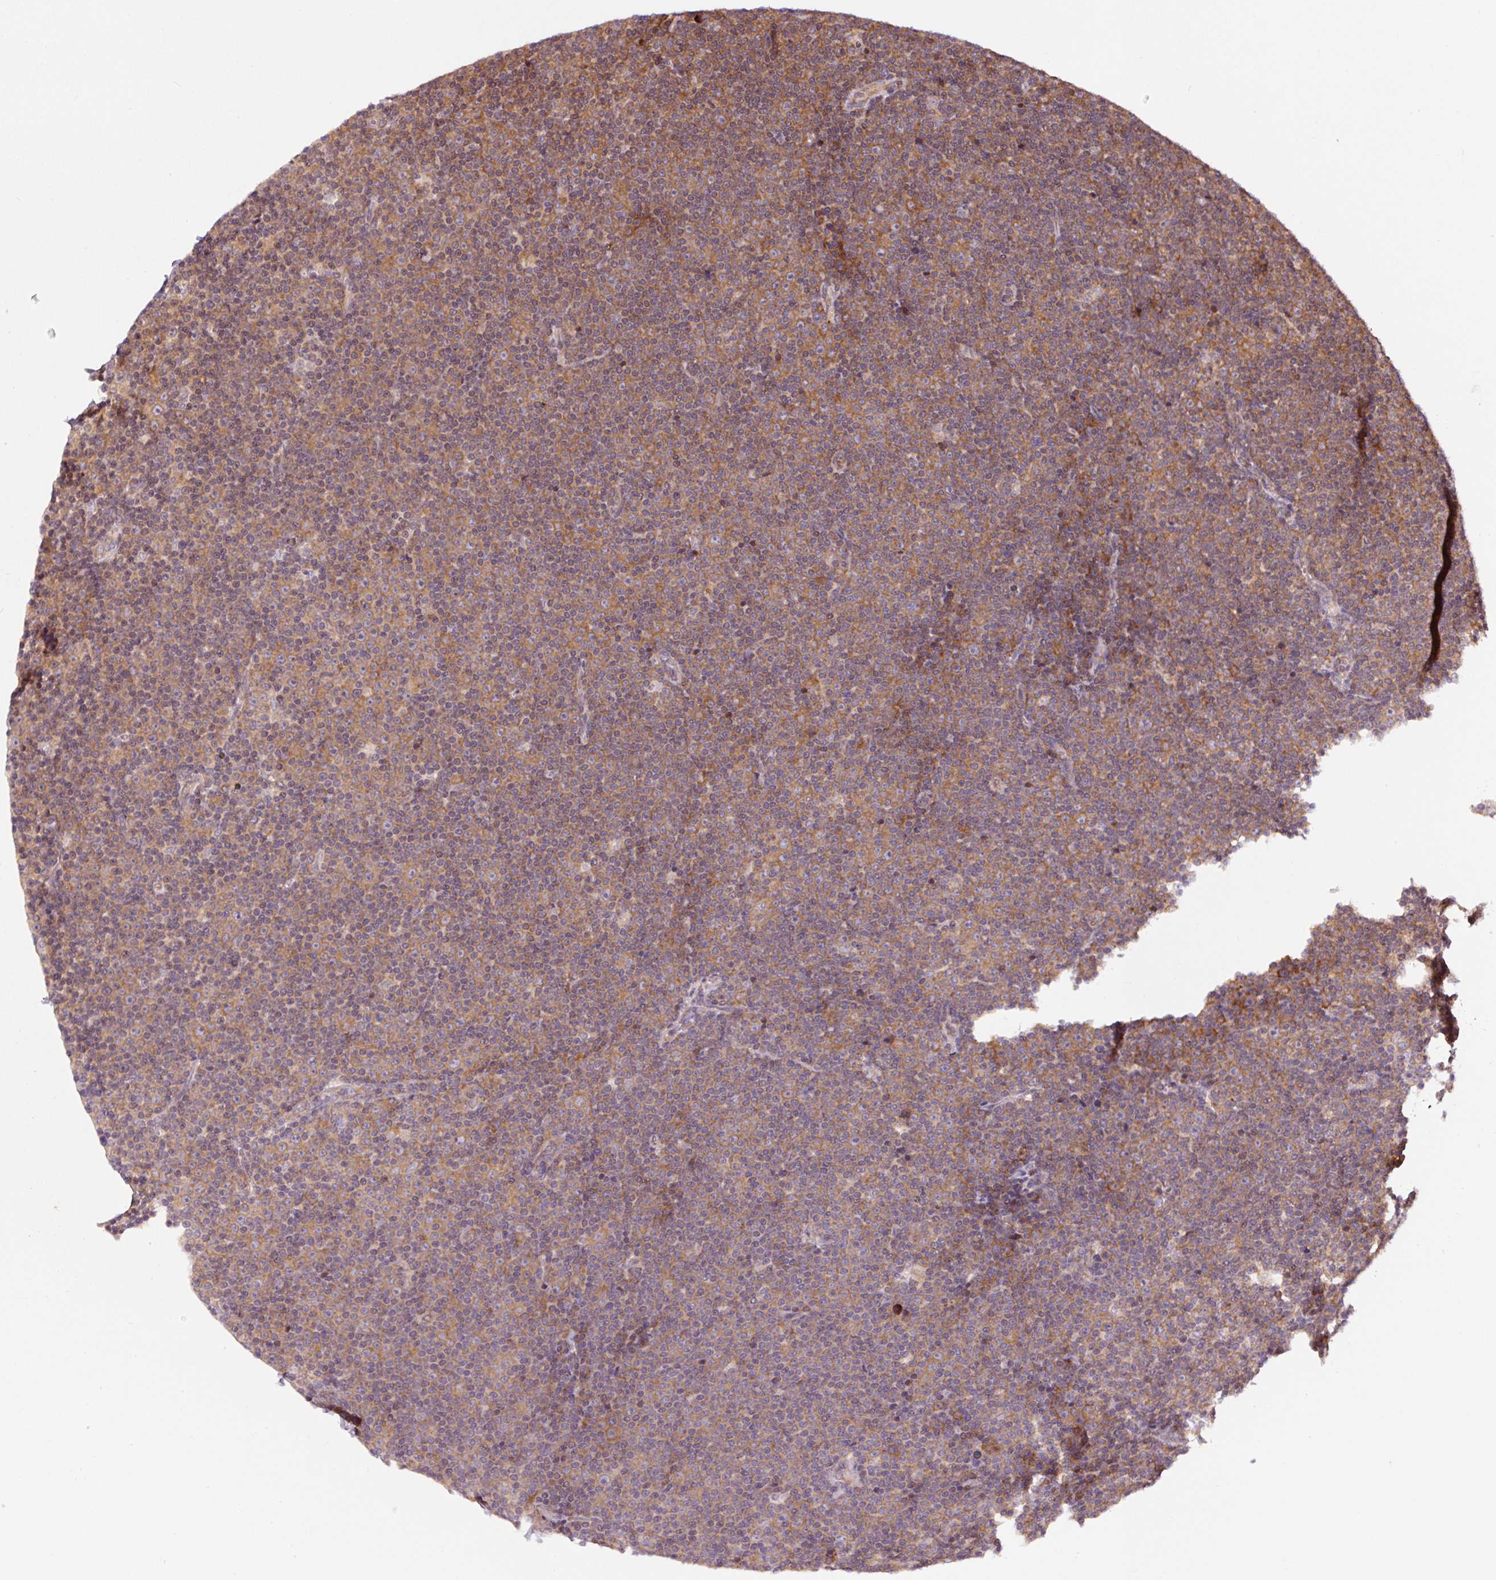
{"staining": {"intensity": "moderate", "quantity": ">75%", "location": "cytoplasmic/membranous"}, "tissue": "lymphoma", "cell_type": "Tumor cells", "image_type": "cancer", "snomed": [{"axis": "morphology", "description": "Malignant lymphoma, non-Hodgkin's type, Low grade"}, {"axis": "topography", "description": "Lymph node"}], "caption": "Human lymphoma stained with a protein marker exhibits moderate staining in tumor cells.", "gene": "RPL41", "patient": {"sex": "female", "age": 67}}